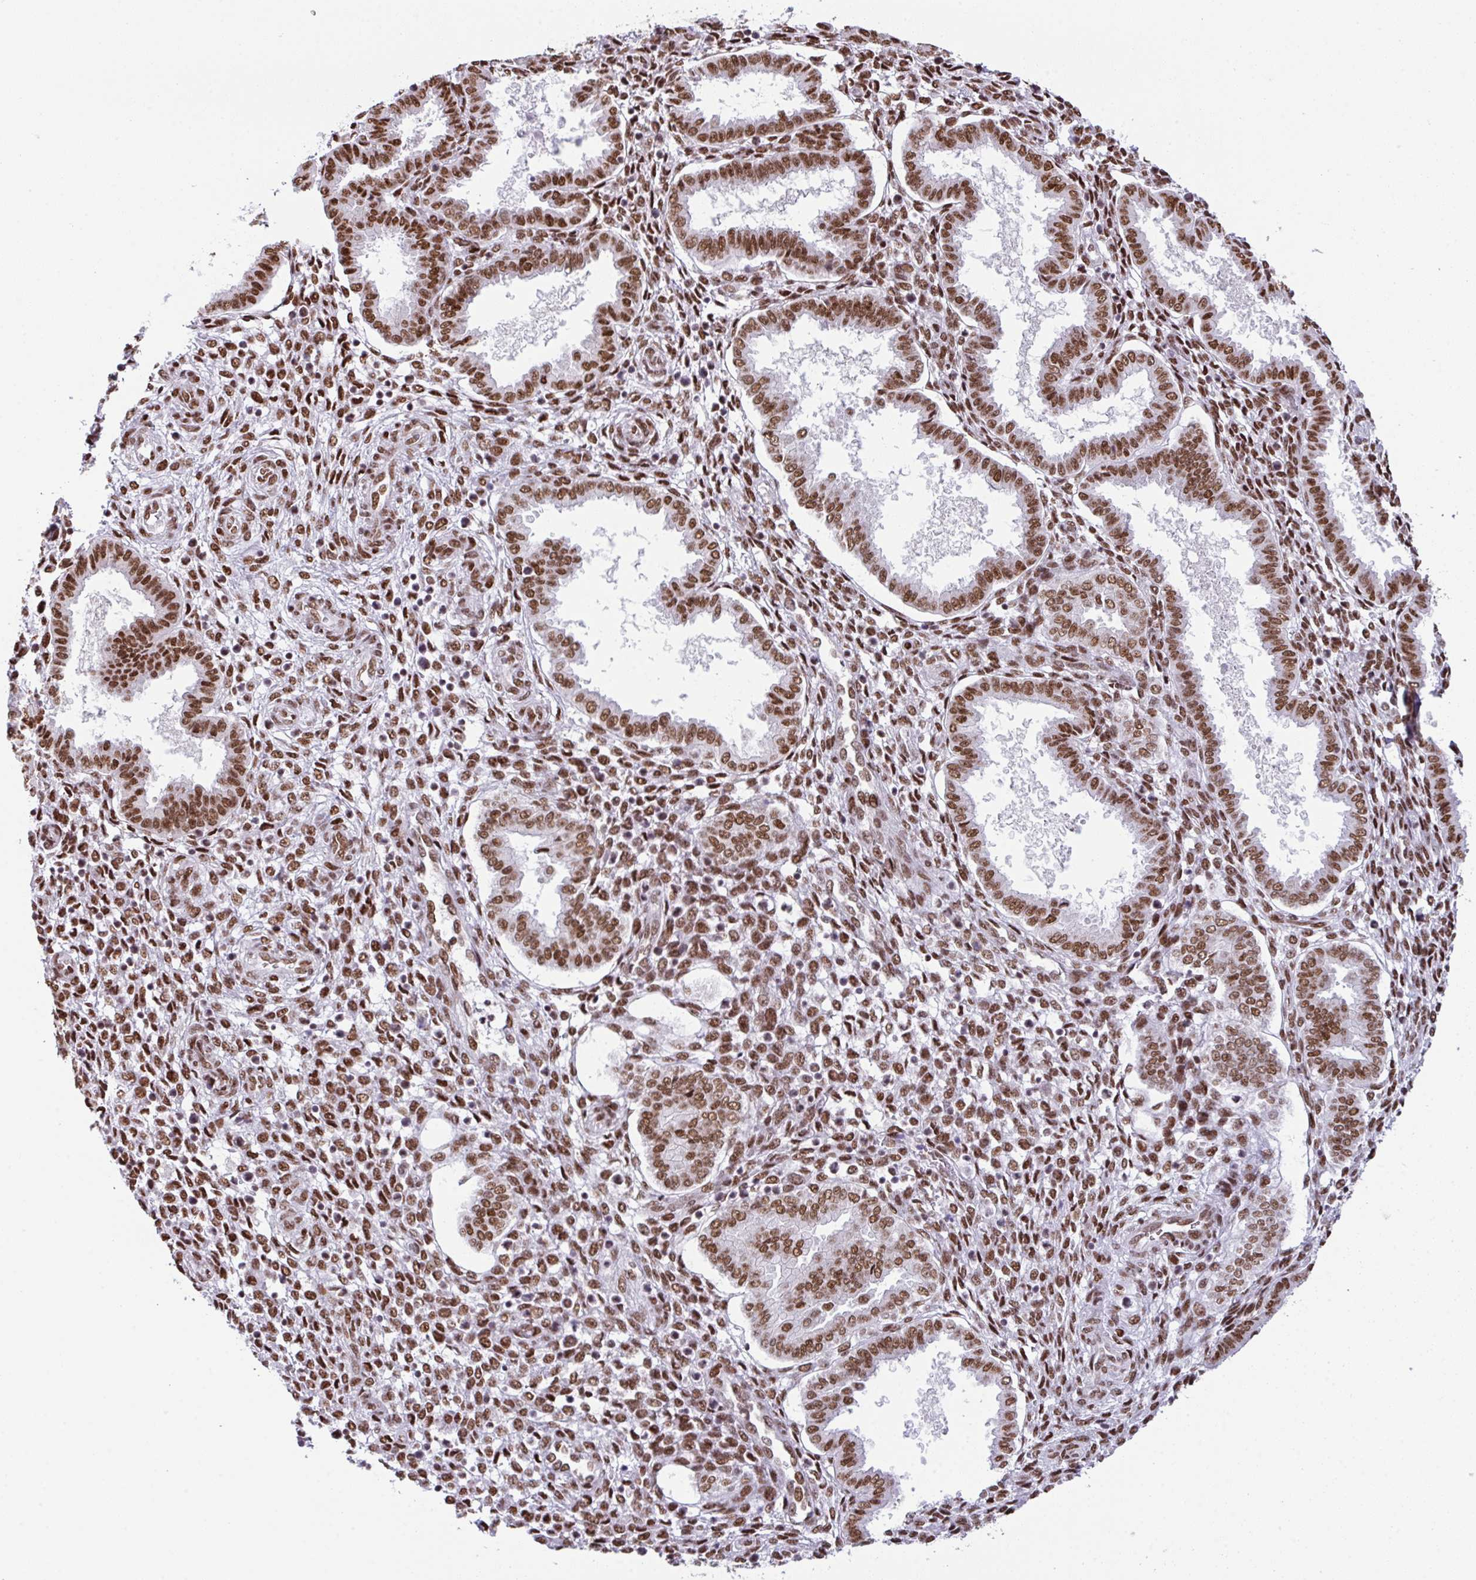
{"staining": {"intensity": "strong", "quantity": ">75%", "location": "nuclear"}, "tissue": "endometrium", "cell_type": "Cells in endometrial stroma", "image_type": "normal", "snomed": [{"axis": "morphology", "description": "Normal tissue, NOS"}, {"axis": "topography", "description": "Endometrium"}], "caption": "A micrograph of endometrium stained for a protein shows strong nuclear brown staining in cells in endometrial stroma.", "gene": "CLP1", "patient": {"sex": "female", "age": 24}}